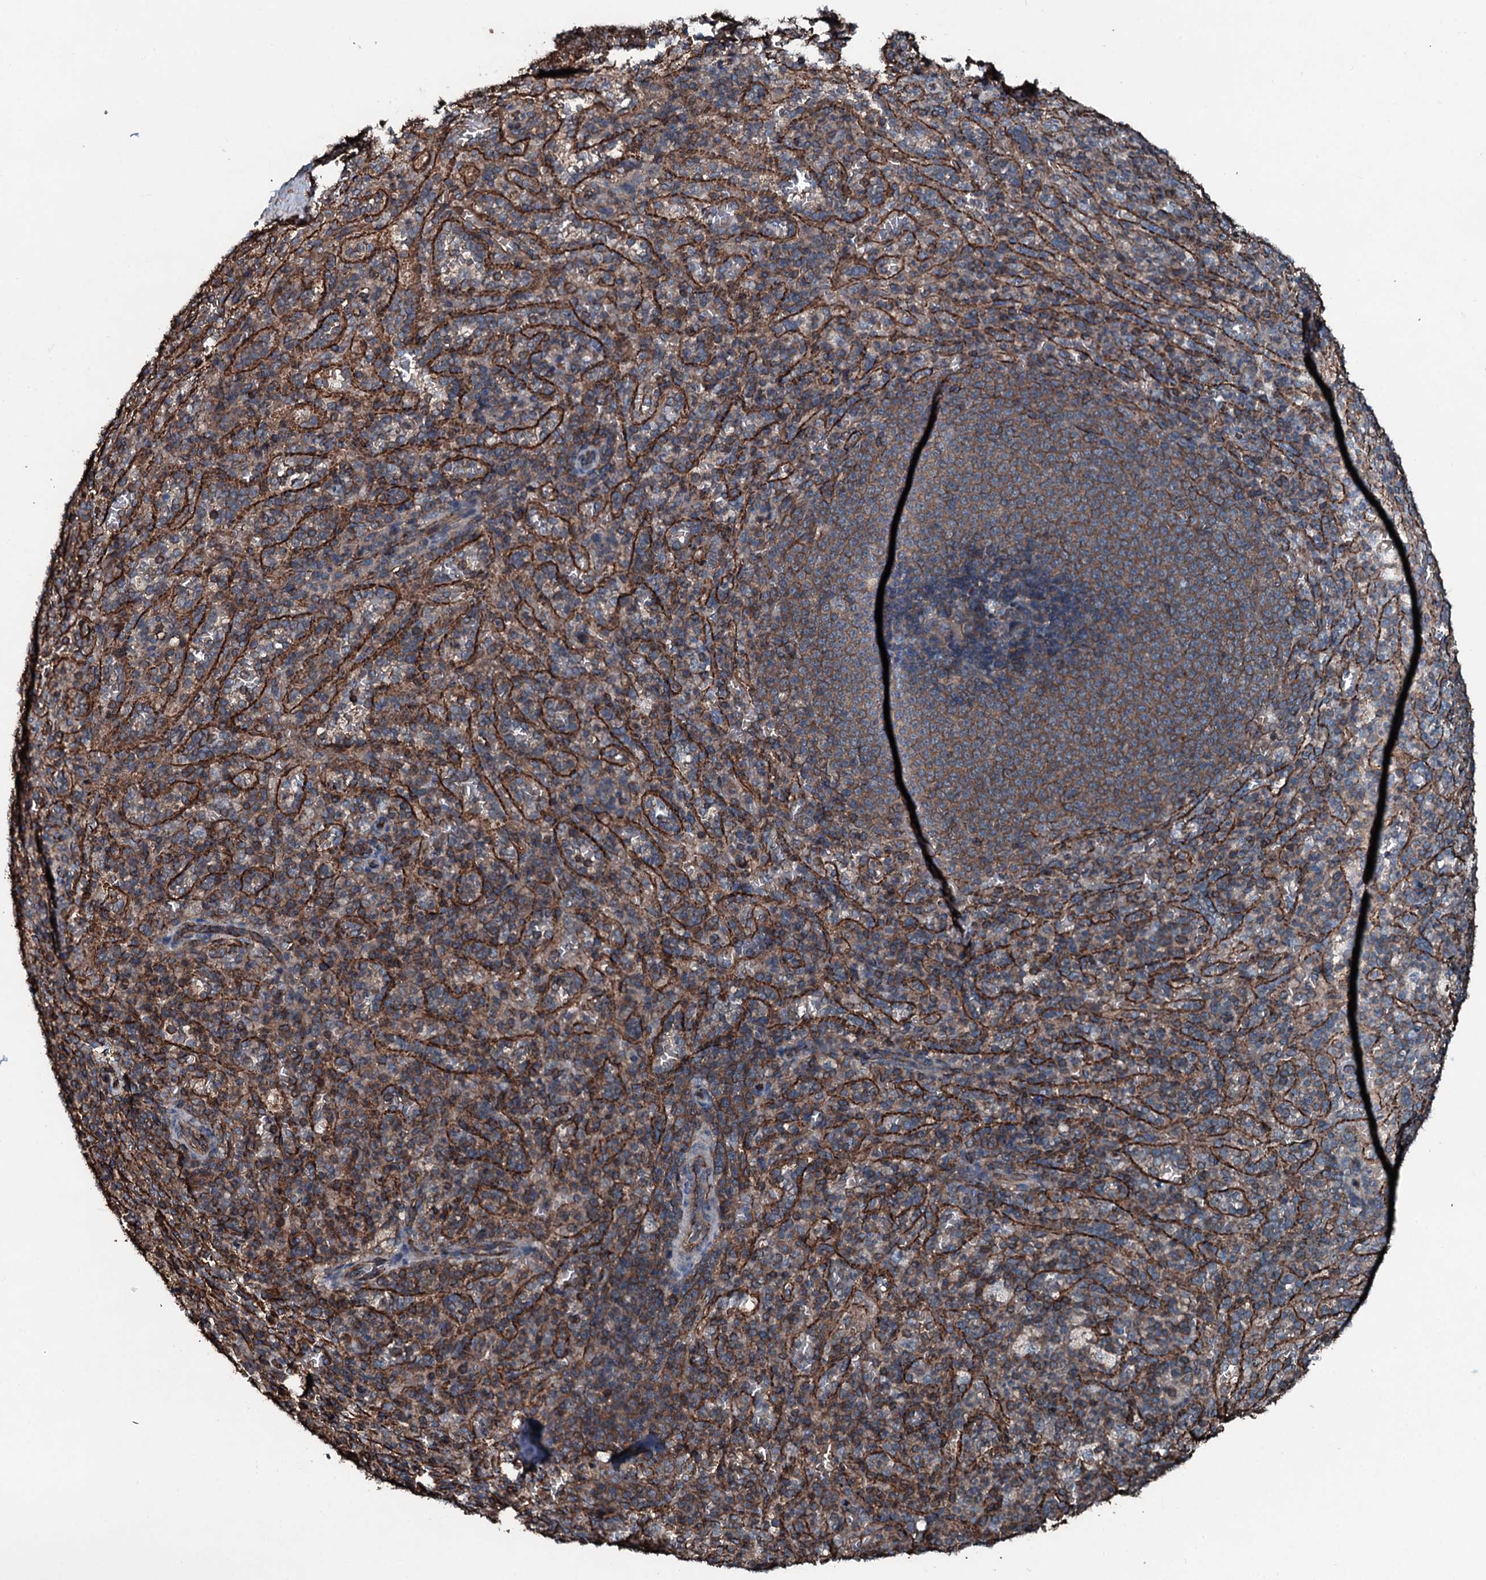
{"staining": {"intensity": "moderate", "quantity": "25%-75%", "location": "cytoplasmic/membranous"}, "tissue": "spleen", "cell_type": "Cells in red pulp", "image_type": "normal", "snomed": [{"axis": "morphology", "description": "Normal tissue, NOS"}, {"axis": "topography", "description": "Spleen"}], "caption": "Spleen stained with DAB (3,3'-diaminobenzidine) immunohistochemistry (IHC) exhibits medium levels of moderate cytoplasmic/membranous positivity in about 25%-75% of cells in red pulp.", "gene": "SLC25A38", "patient": {"sex": "female", "age": 21}}